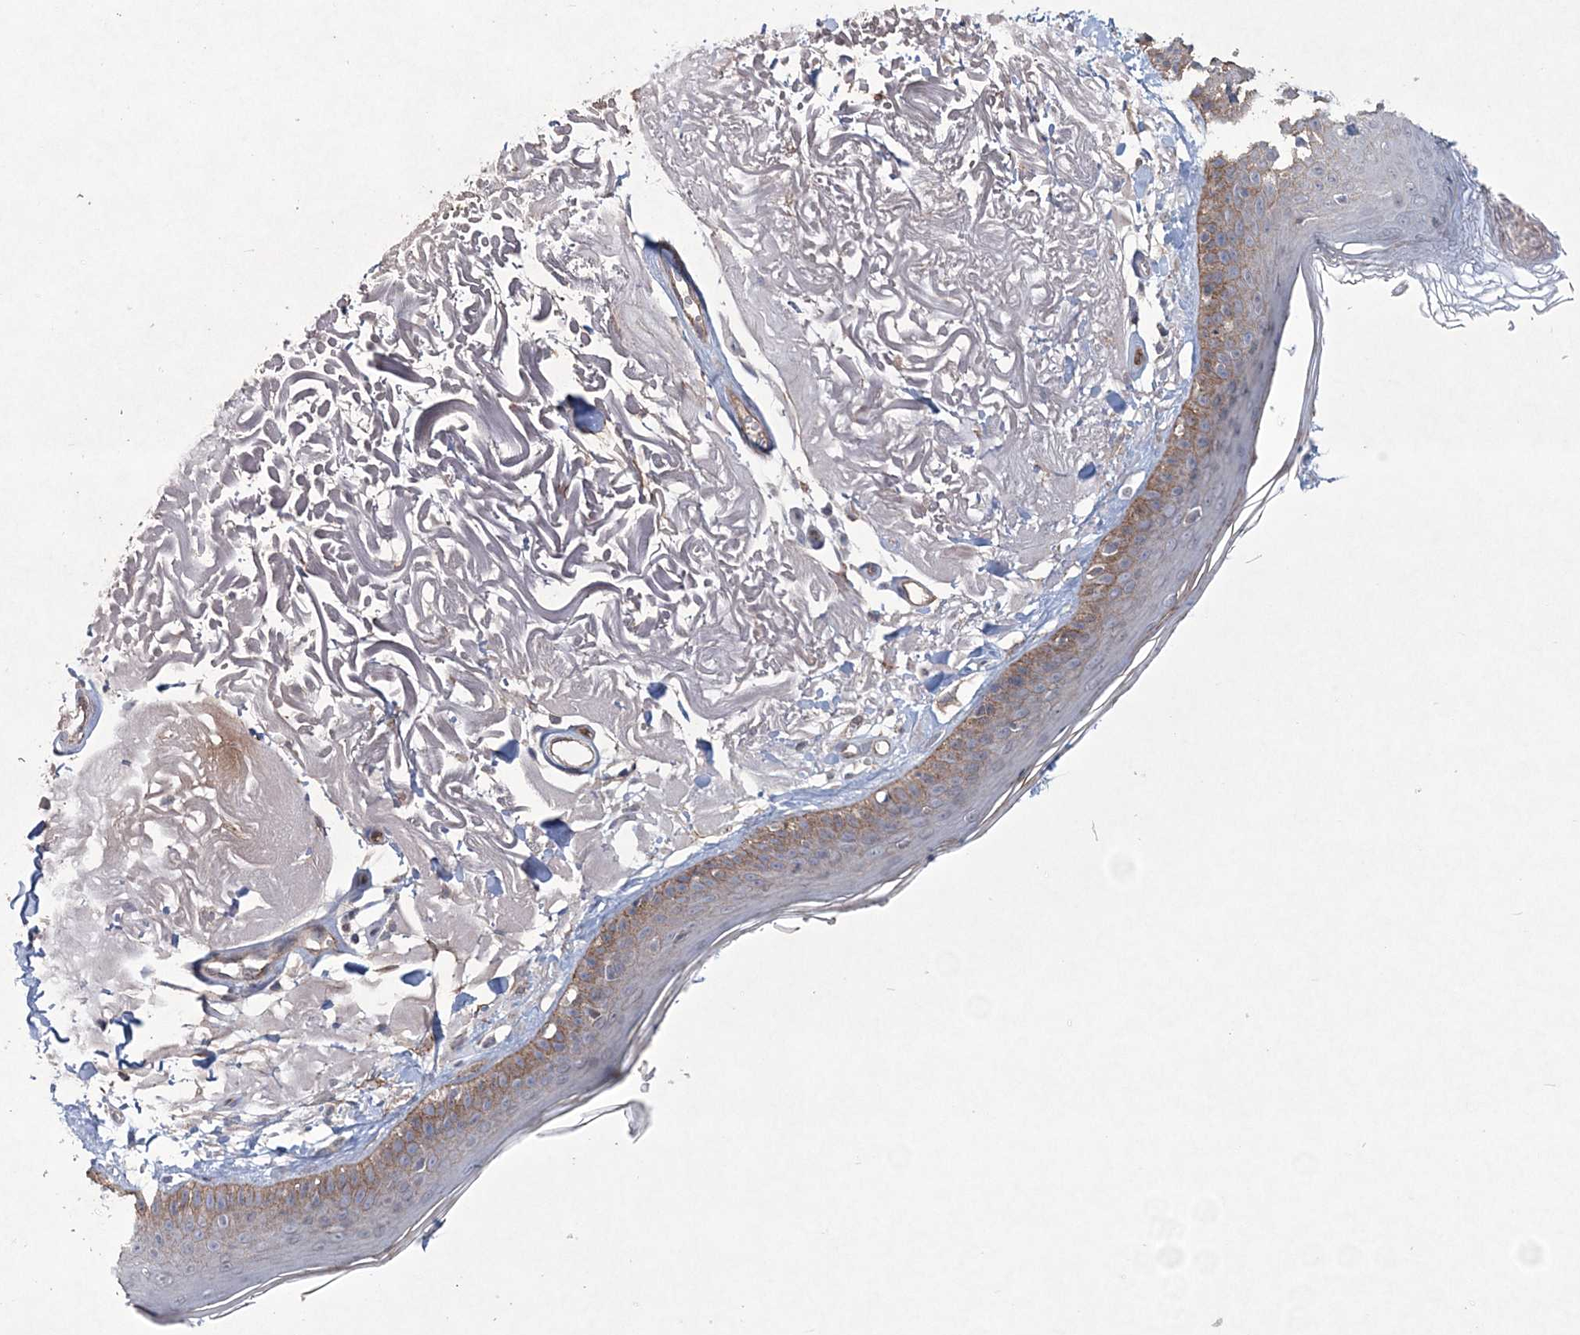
{"staining": {"intensity": "weak", "quantity": "25%-75%", "location": "cytoplasmic/membranous"}, "tissue": "skin", "cell_type": "Fibroblasts", "image_type": "normal", "snomed": [{"axis": "morphology", "description": "Normal tissue, NOS"}, {"axis": "topography", "description": "Skin"}, {"axis": "topography", "description": "Skeletal muscle"}], "caption": "Immunohistochemistry (IHC) (DAB) staining of normal human skin demonstrates weak cytoplasmic/membranous protein staining in approximately 25%-75% of fibroblasts. The protein is stained brown, and the nuclei are stained in blue (DAB (3,3'-diaminobenzidine) IHC with brightfield microscopy, high magnification).", "gene": "DPCD", "patient": {"sex": "male", "age": 83}}